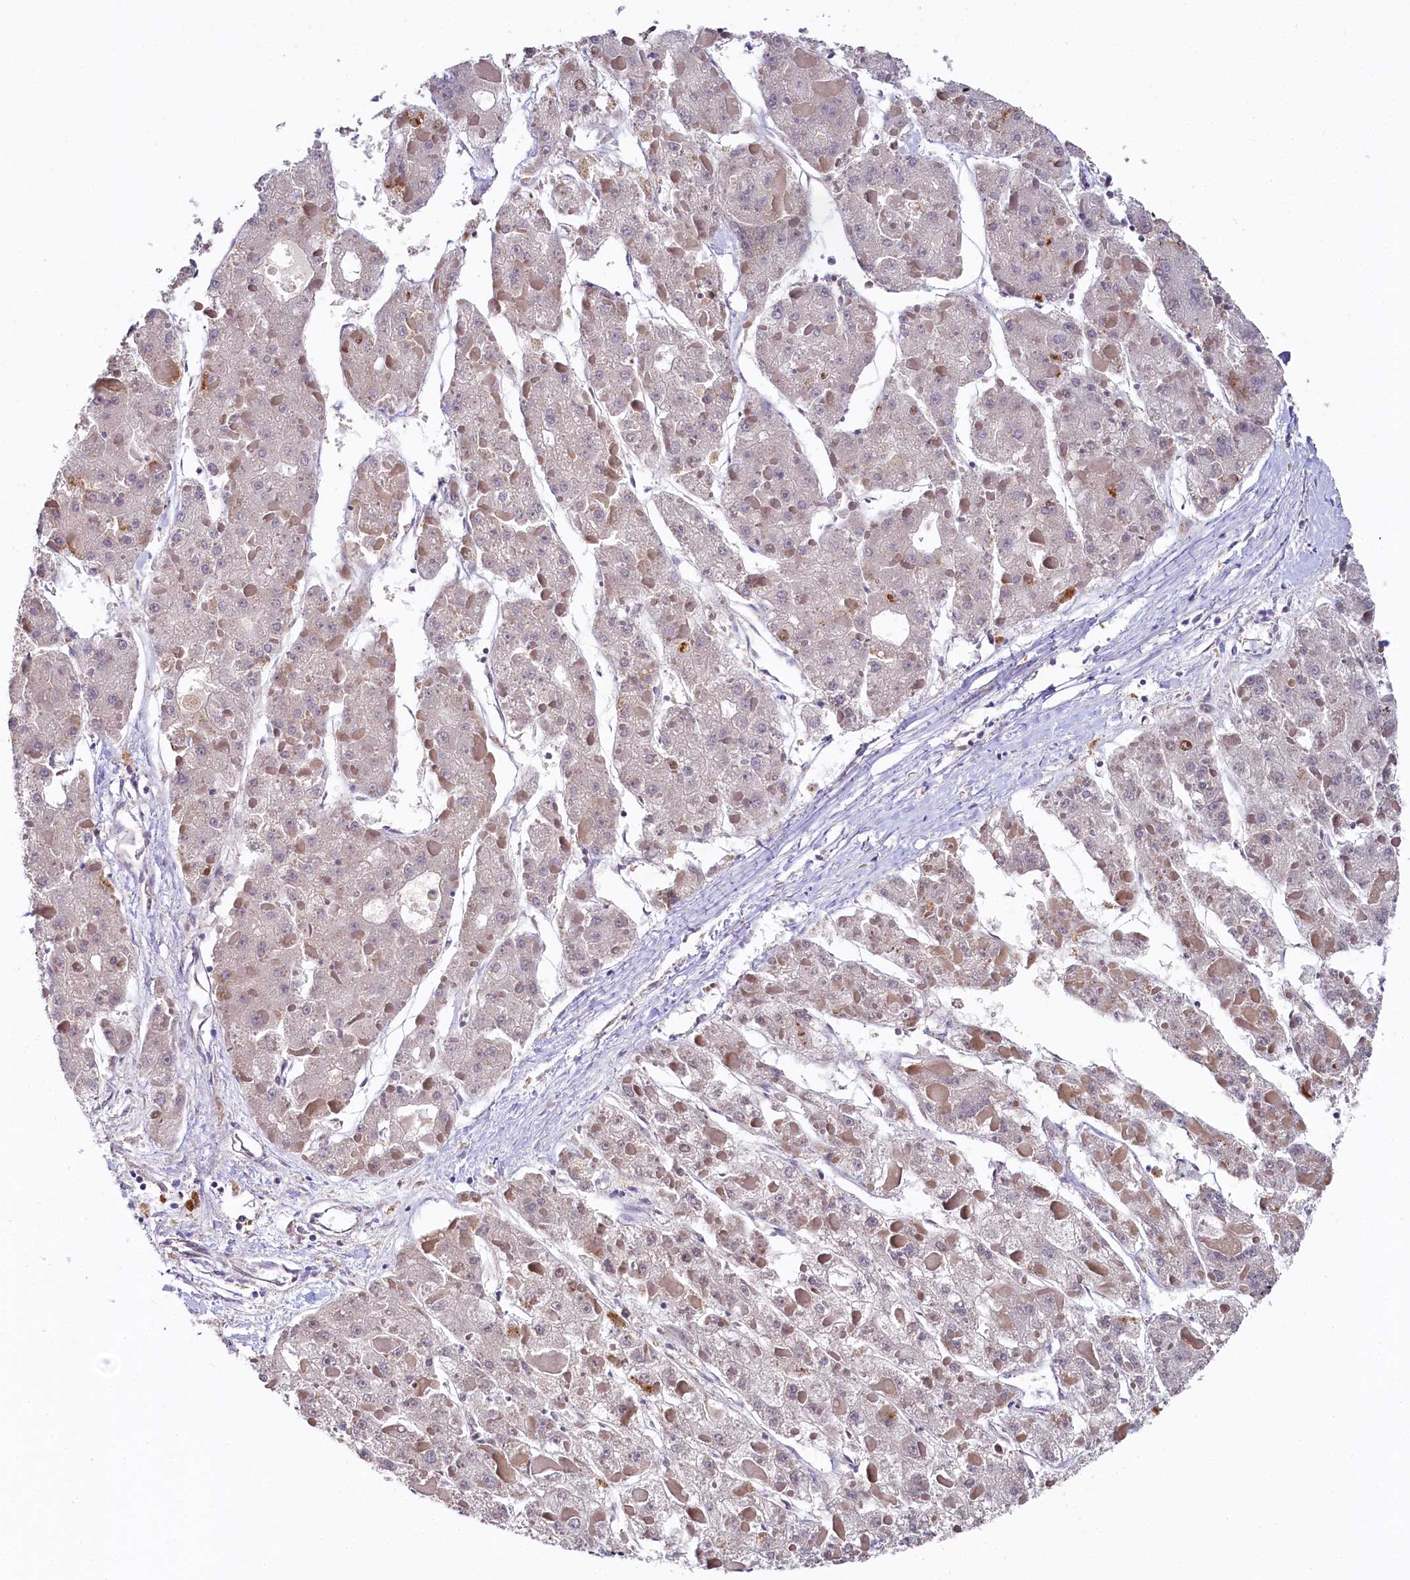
{"staining": {"intensity": "weak", "quantity": "<25%", "location": "cytoplasmic/membranous"}, "tissue": "liver cancer", "cell_type": "Tumor cells", "image_type": "cancer", "snomed": [{"axis": "morphology", "description": "Carcinoma, Hepatocellular, NOS"}, {"axis": "topography", "description": "Liver"}], "caption": "The micrograph shows no staining of tumor cells in hepatocellular carcinoma (liver). Nuclei are stained in blue.", "gene": "SPINK9", "patient": {"sex": "female", "age": 73}}